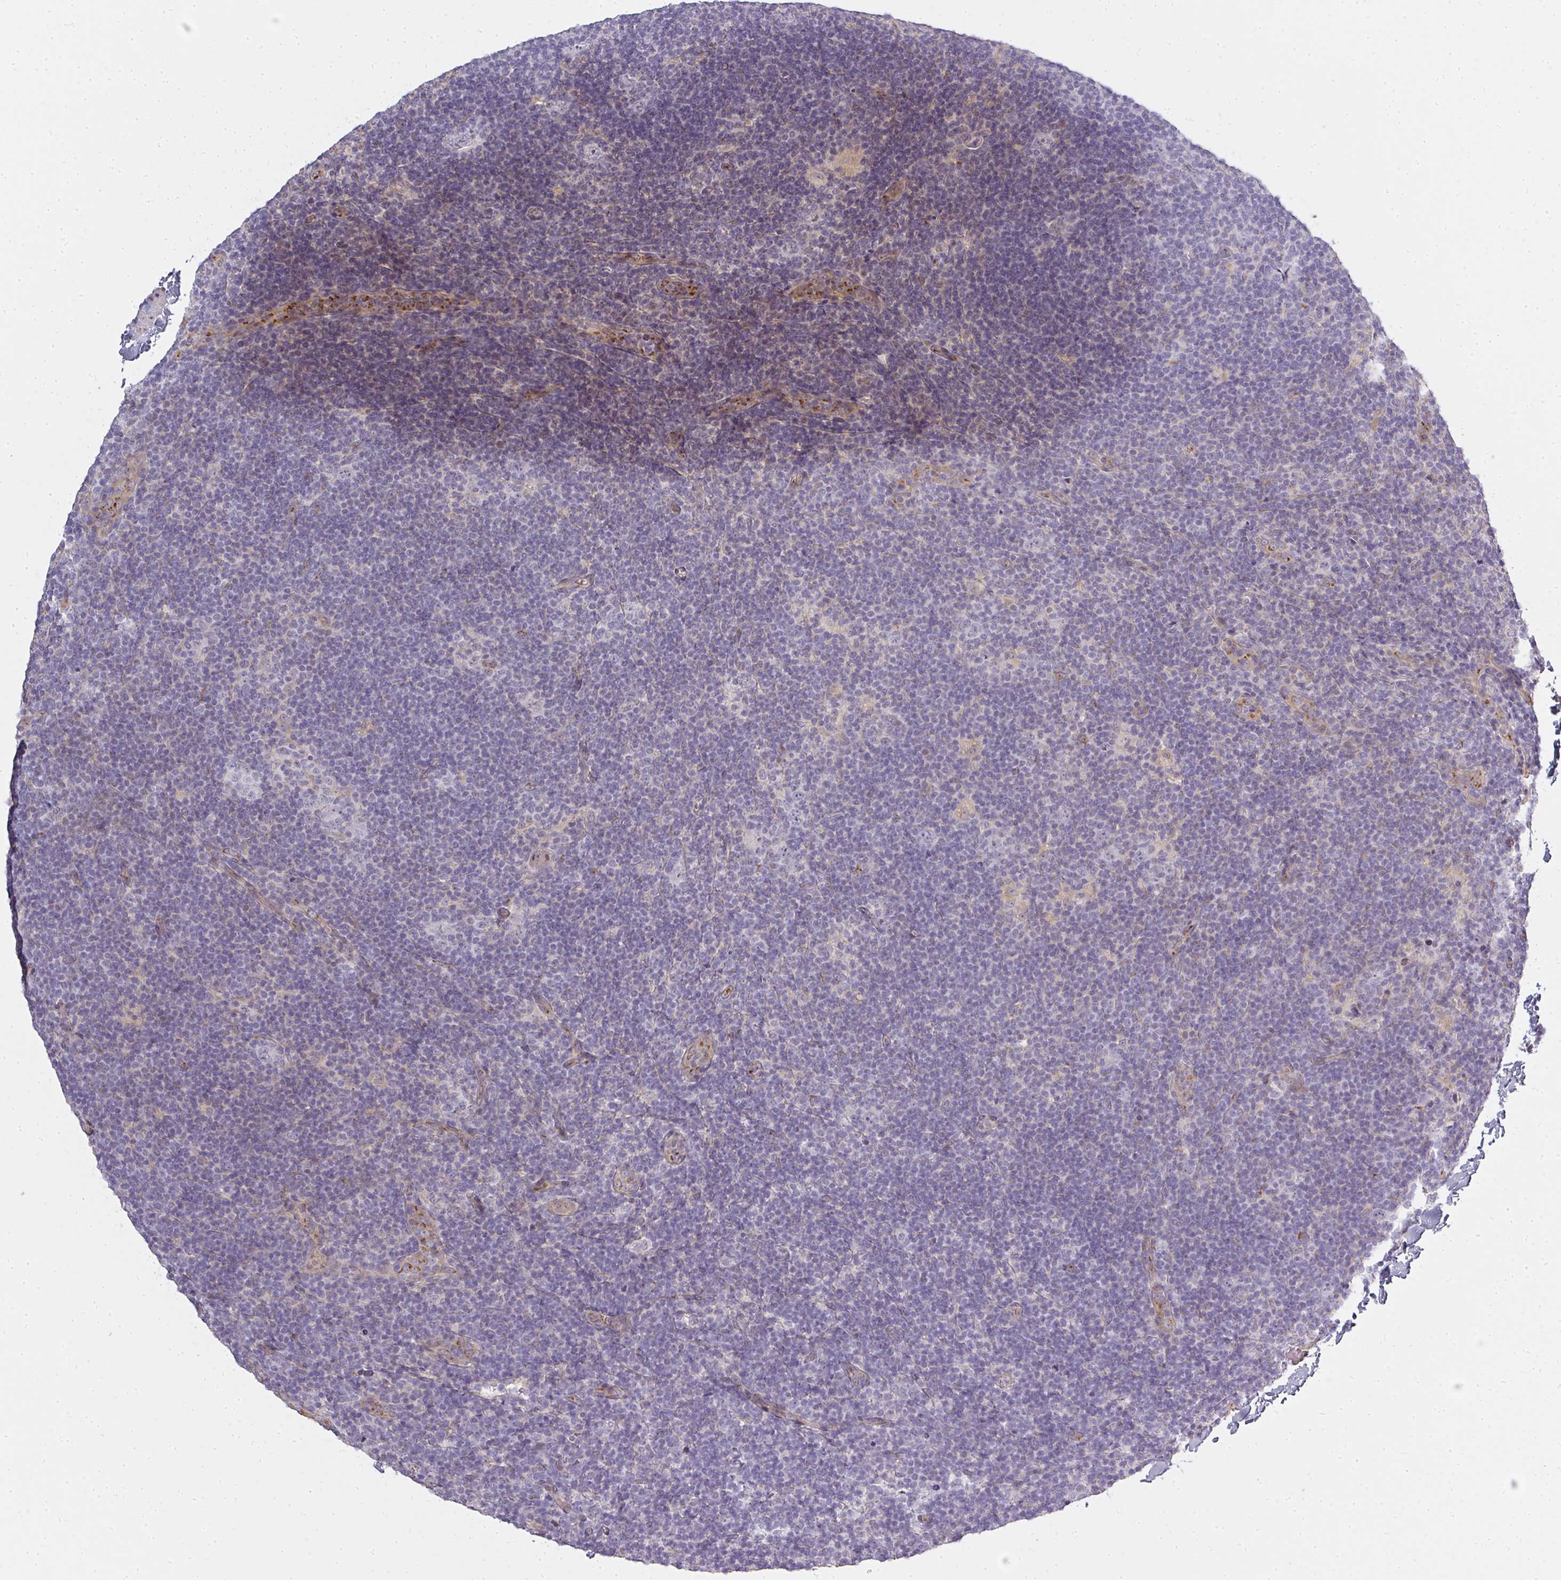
{"staining": {"intensity": "negative", "quantity": "none", "location": "none"}, "tissue": "lymphoma", "cell_type": "Tumor cells", "image_type": "cancer", "snomed": [{"axis": "morphology", "description": "Hodgkin's disease, NOS"}, {"axis": "topography", "description": "Lymph node"}], "caption": "Hodgkin's disease was stained to show a protein in brown. There is no significant positivity in tumor cells.", "gene": "ATP8B2", "patient": {"sex": "female", "age": 57}}